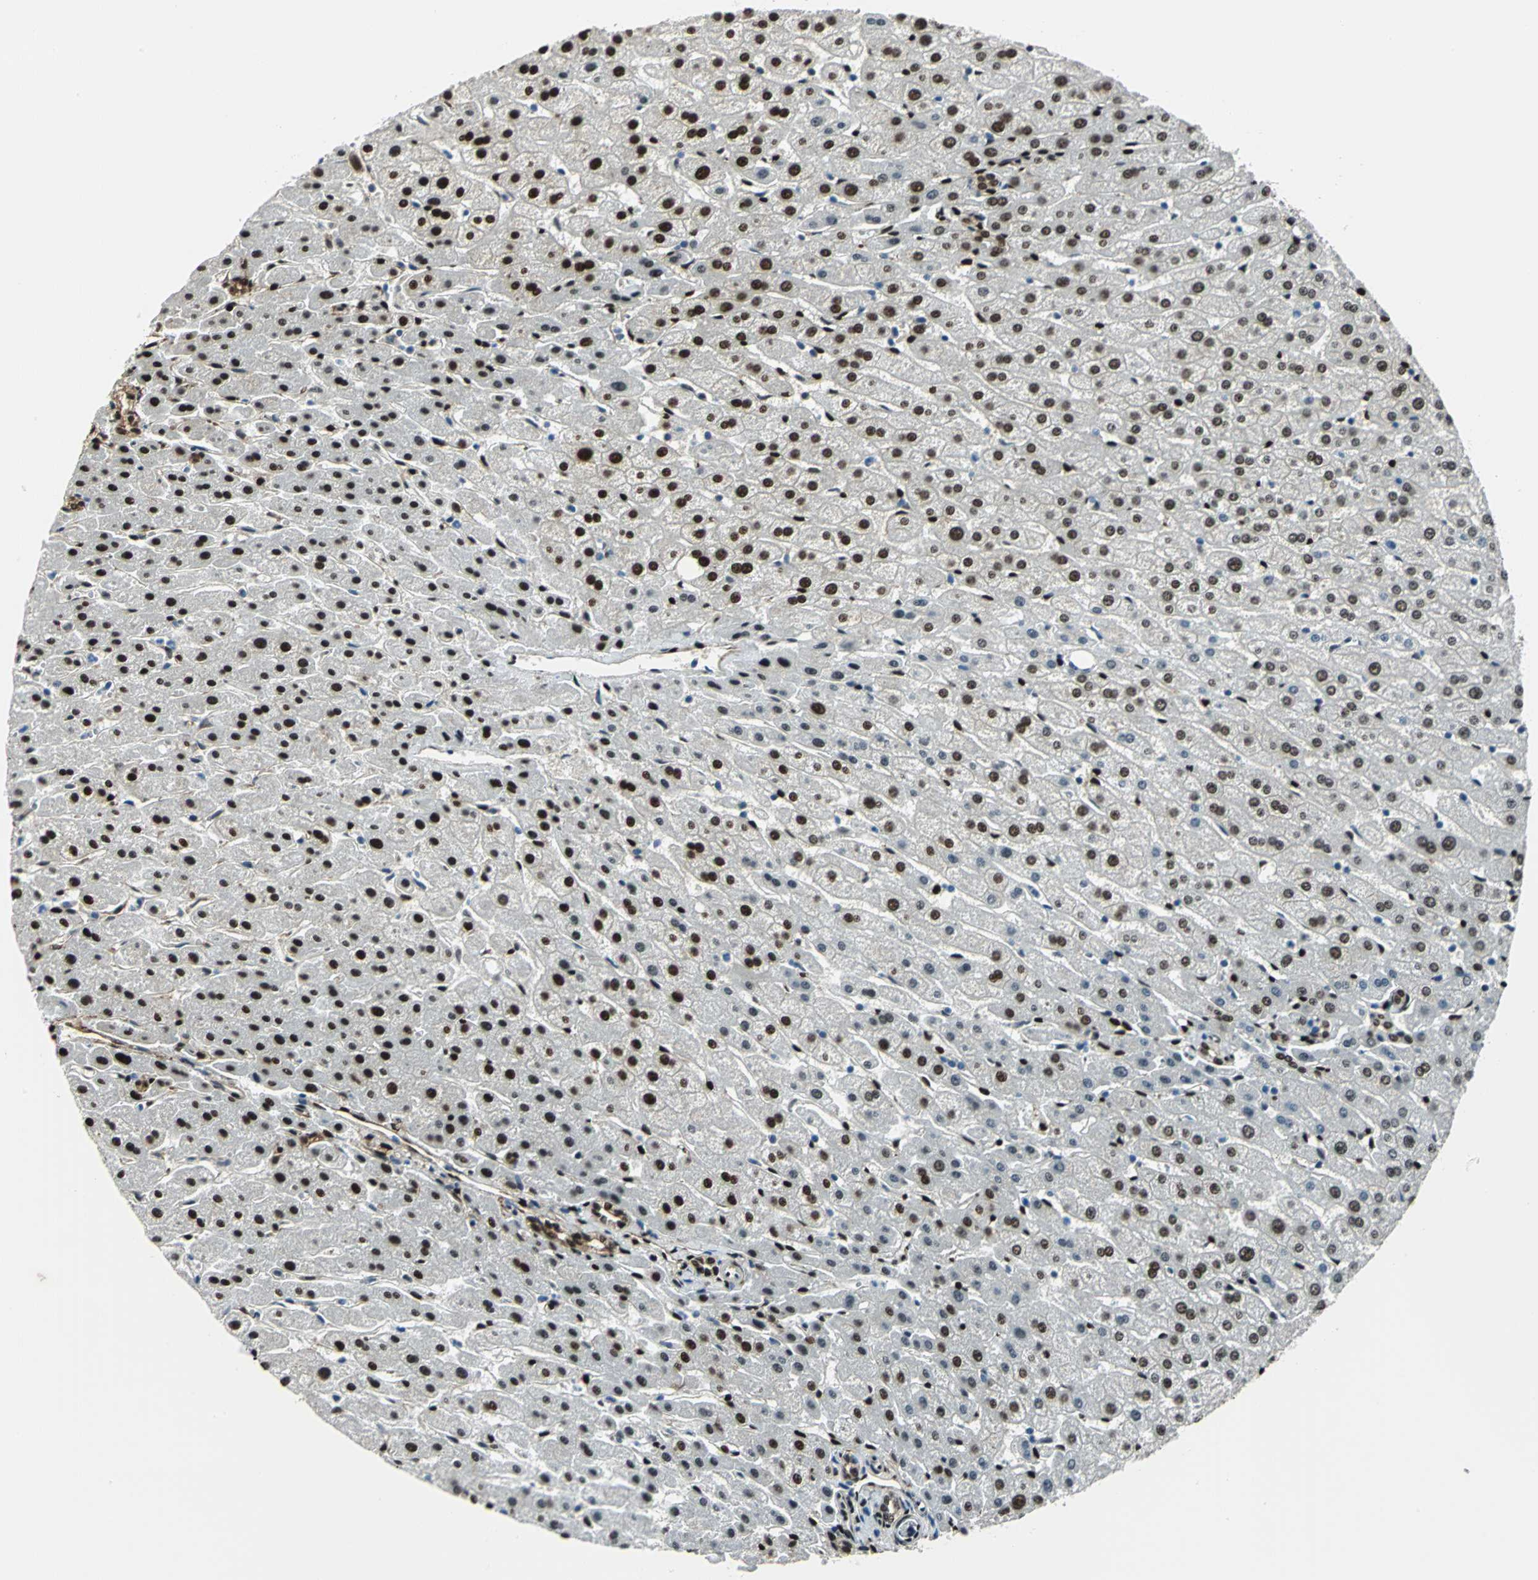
{"staining": {"intensity": "strong", "quantity": ">75%", "location": "cytoplasmic/membranous,nuclear"}, "tissue": "liver", "cell_type": "Cholangiocytes", "image_type": "normal", "snomed": [{"axis": "morphology", "description": "Normal tissue, NOS"}, {"axis": "morphology", "description": "Fibrosis, NOS"}, {"axis": "topography", "description": "Liver"}], "caption": "Immunohistochemistry micrograph of benign liver stained for a protein (brown), which demonstrates high levels of strong cytoplasmic/membranous,nuclear expression in about >75% of cholangiocytes.", "gene": "NFIA", "patient": {"sex": "female", "age": 29}}